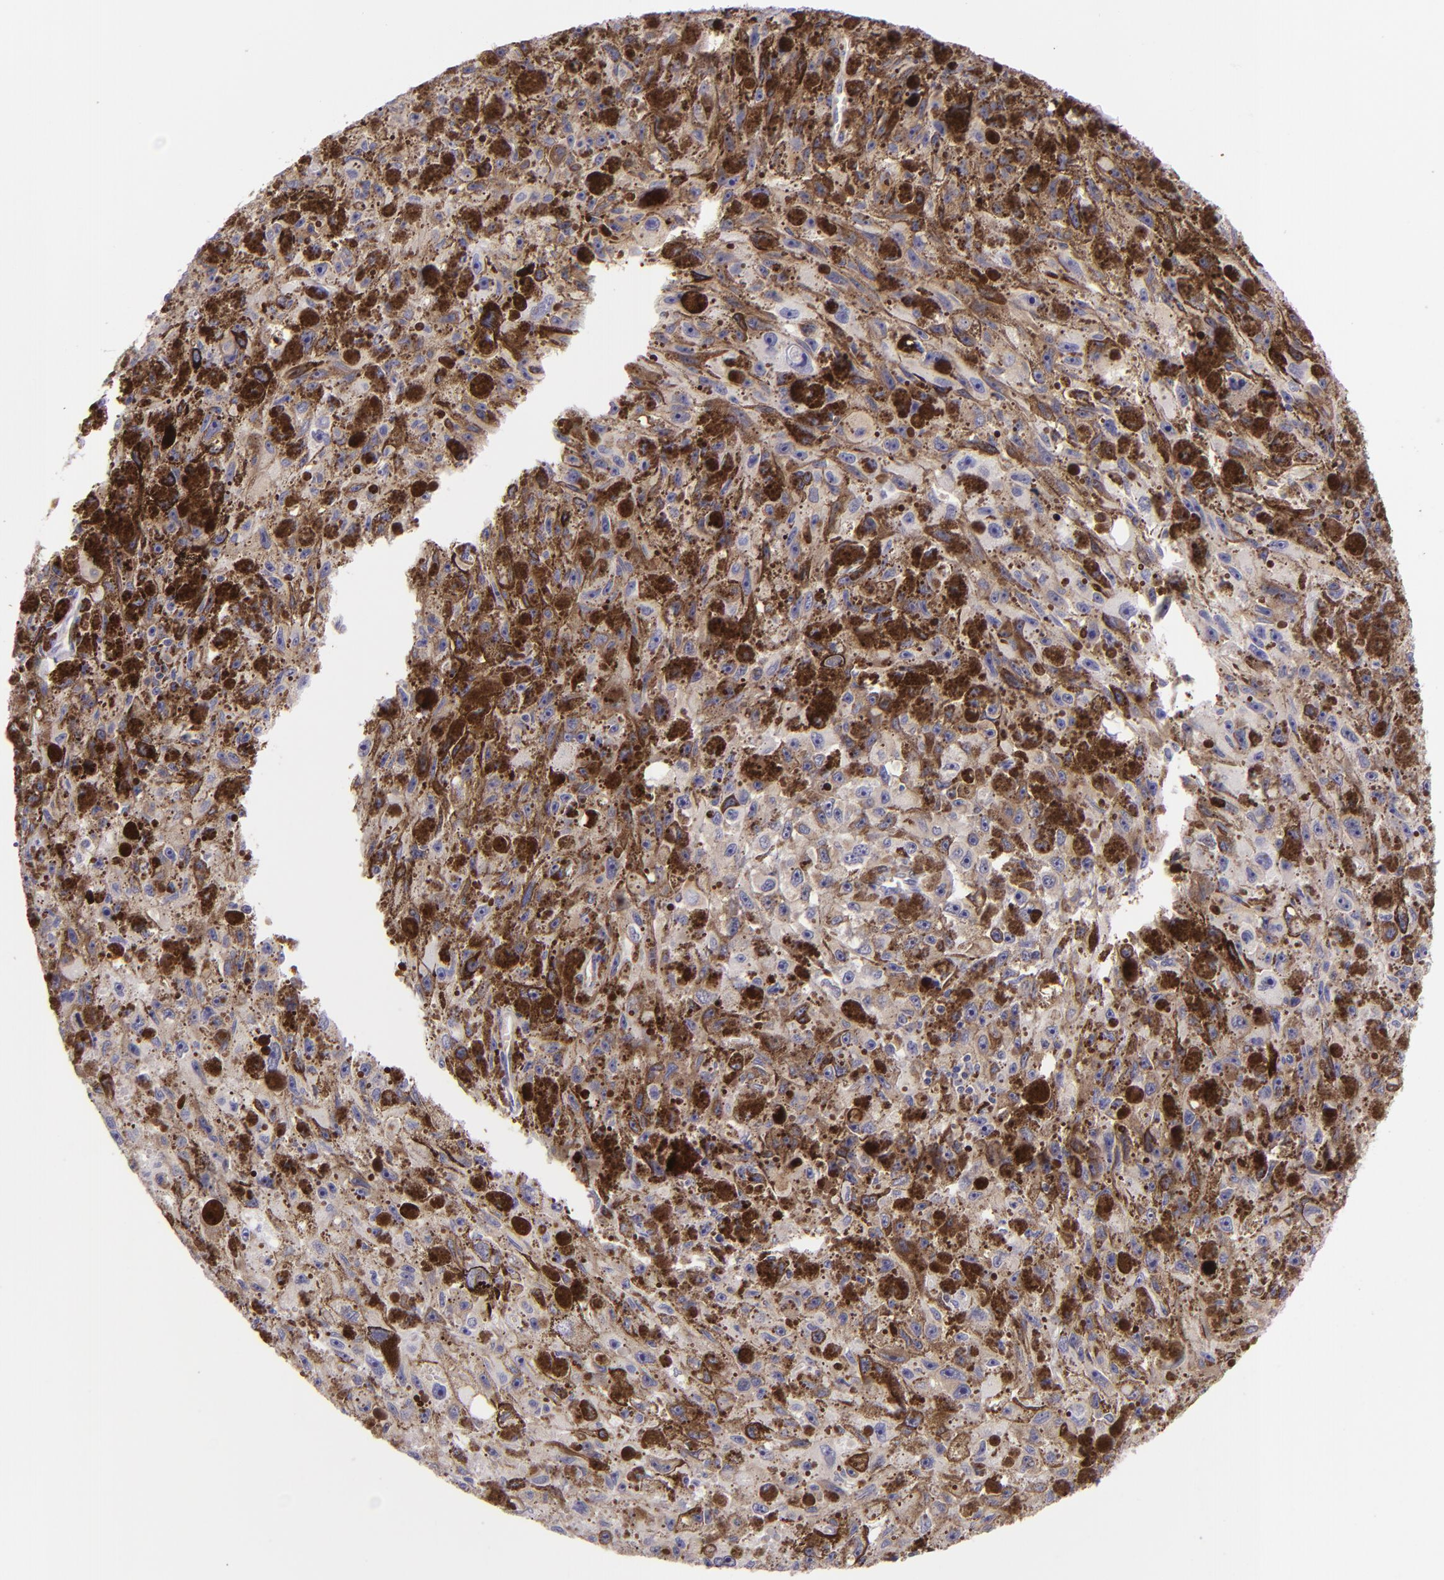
{"staining": {"intensity": "strong", "quantity": "25%-75%", "location": "cytoplasmic/membranous"}, "tissue": "melanoma", "cell_type": "Tumor cells", "image_type": "cancer", "snomed": [{"axis": "morphology", "description": "Malignant melanoma, NOS"}, {"axis": "topography", "description": "Skin"}], "caption": "Malignant melanoma stained for a protein (brown) exhibits strong cytoplasmic/membranous positive positivity in approximately 25%-75% of tumor cells.", "gene": "UPF3B", "patient": {"sex": "female", "age": 104}}